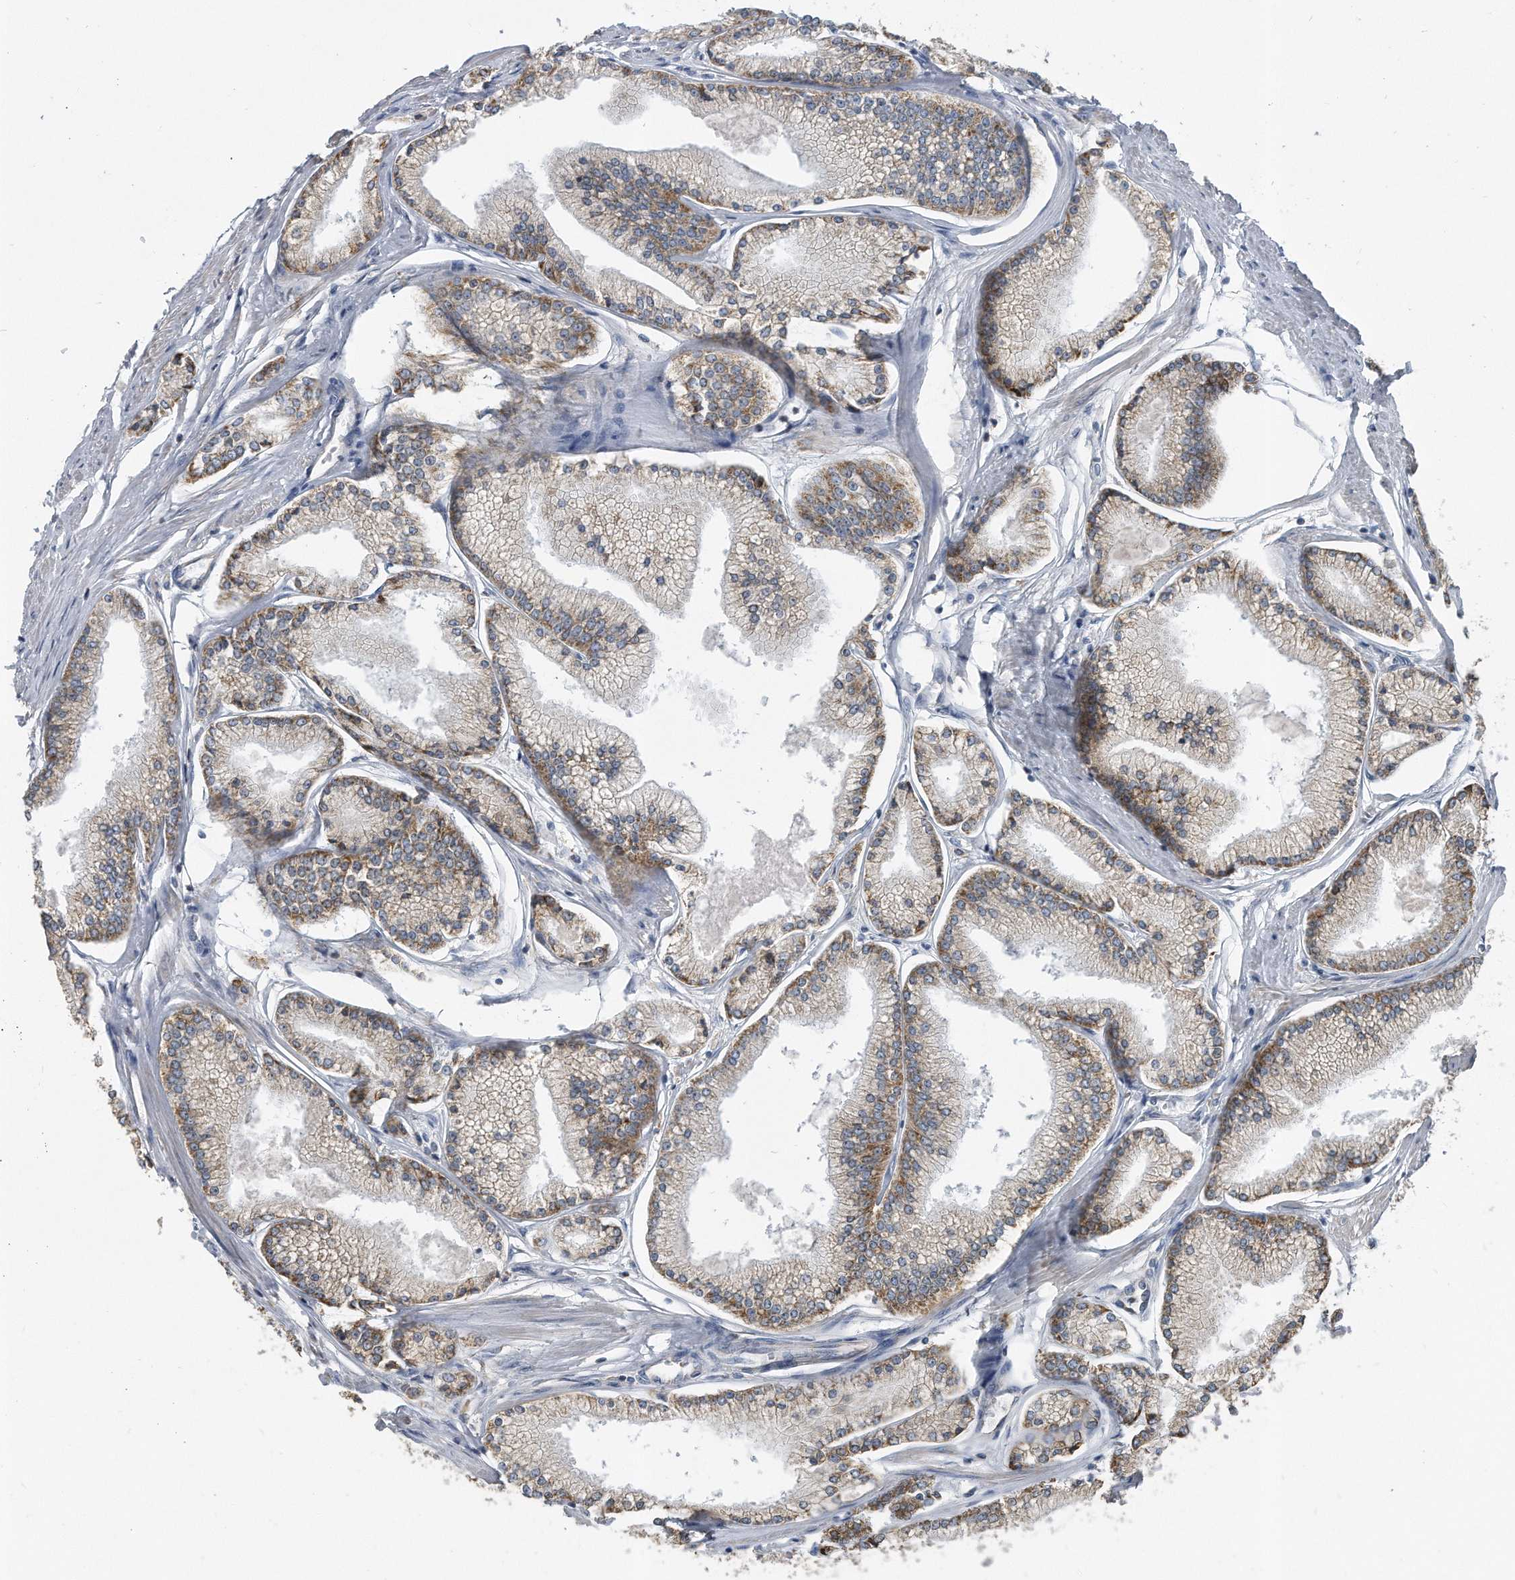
{"staining": {"intensity": "weak", "quantity": "25%-75%", "location": "cytoplasmic/membranous"}, "tissue": "prostate cancer", "cell_type": "Tumor cells", "image_type": "cancer", "snomed": [{"axis": "morphology", "description": "Adenocarcinoma, Low grade"}, {"axis": "topography", "description": "Prostate"}], "caption": "High-power microscopy captured an immunohistochemistry (IHC) photomicrograph of prostate cancer, revealing weak cytoplasmic/membranous positivity in approximately 25%-75% of tumor cells.", "gene": "CCDC47", "patient": {"sex": "male", "age": 52}}